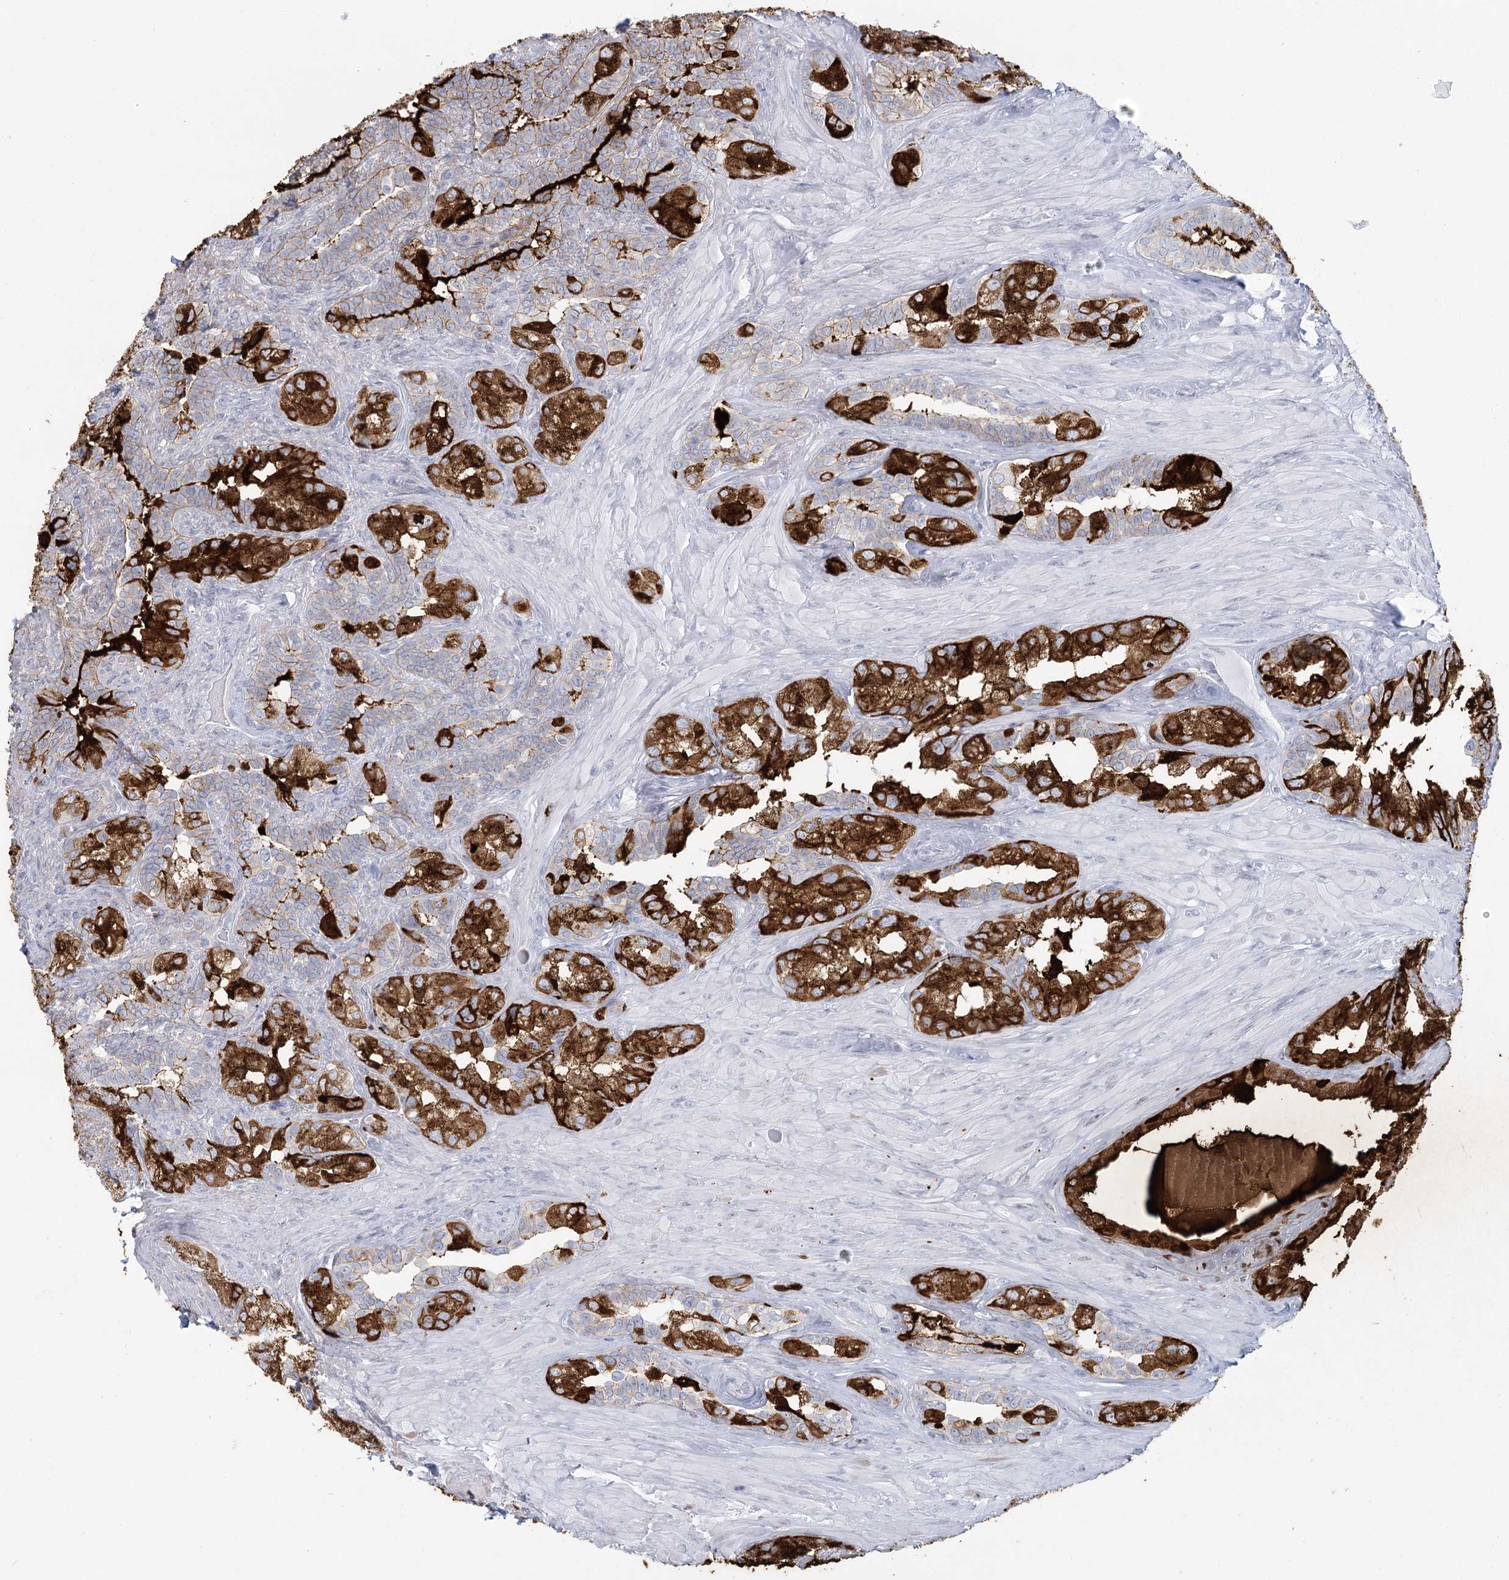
{"staining": {"intensity": "strong", "quantity": ">75%", "location": "cytoplasmic/membranous"}, "tissue": "seminal vesicle", "cell_type": "Glandular cells", "image_type": "normal", "snomed": [{"axis": "morphology", "description": "Normal tissue, NOS"}, {"axis": "topography", "description": "Seminal veicle"}, {"axis": "topography", "description": "Peripheral nerve tissue"}], "caption": "A high amount of strong cytoplasmic/membranous staining is identified in approximately >75% of glandular cells in unremarkable seminal vesicle.", "gene": "WNT8B", "patient": {"sex": "male", "age": 67}}